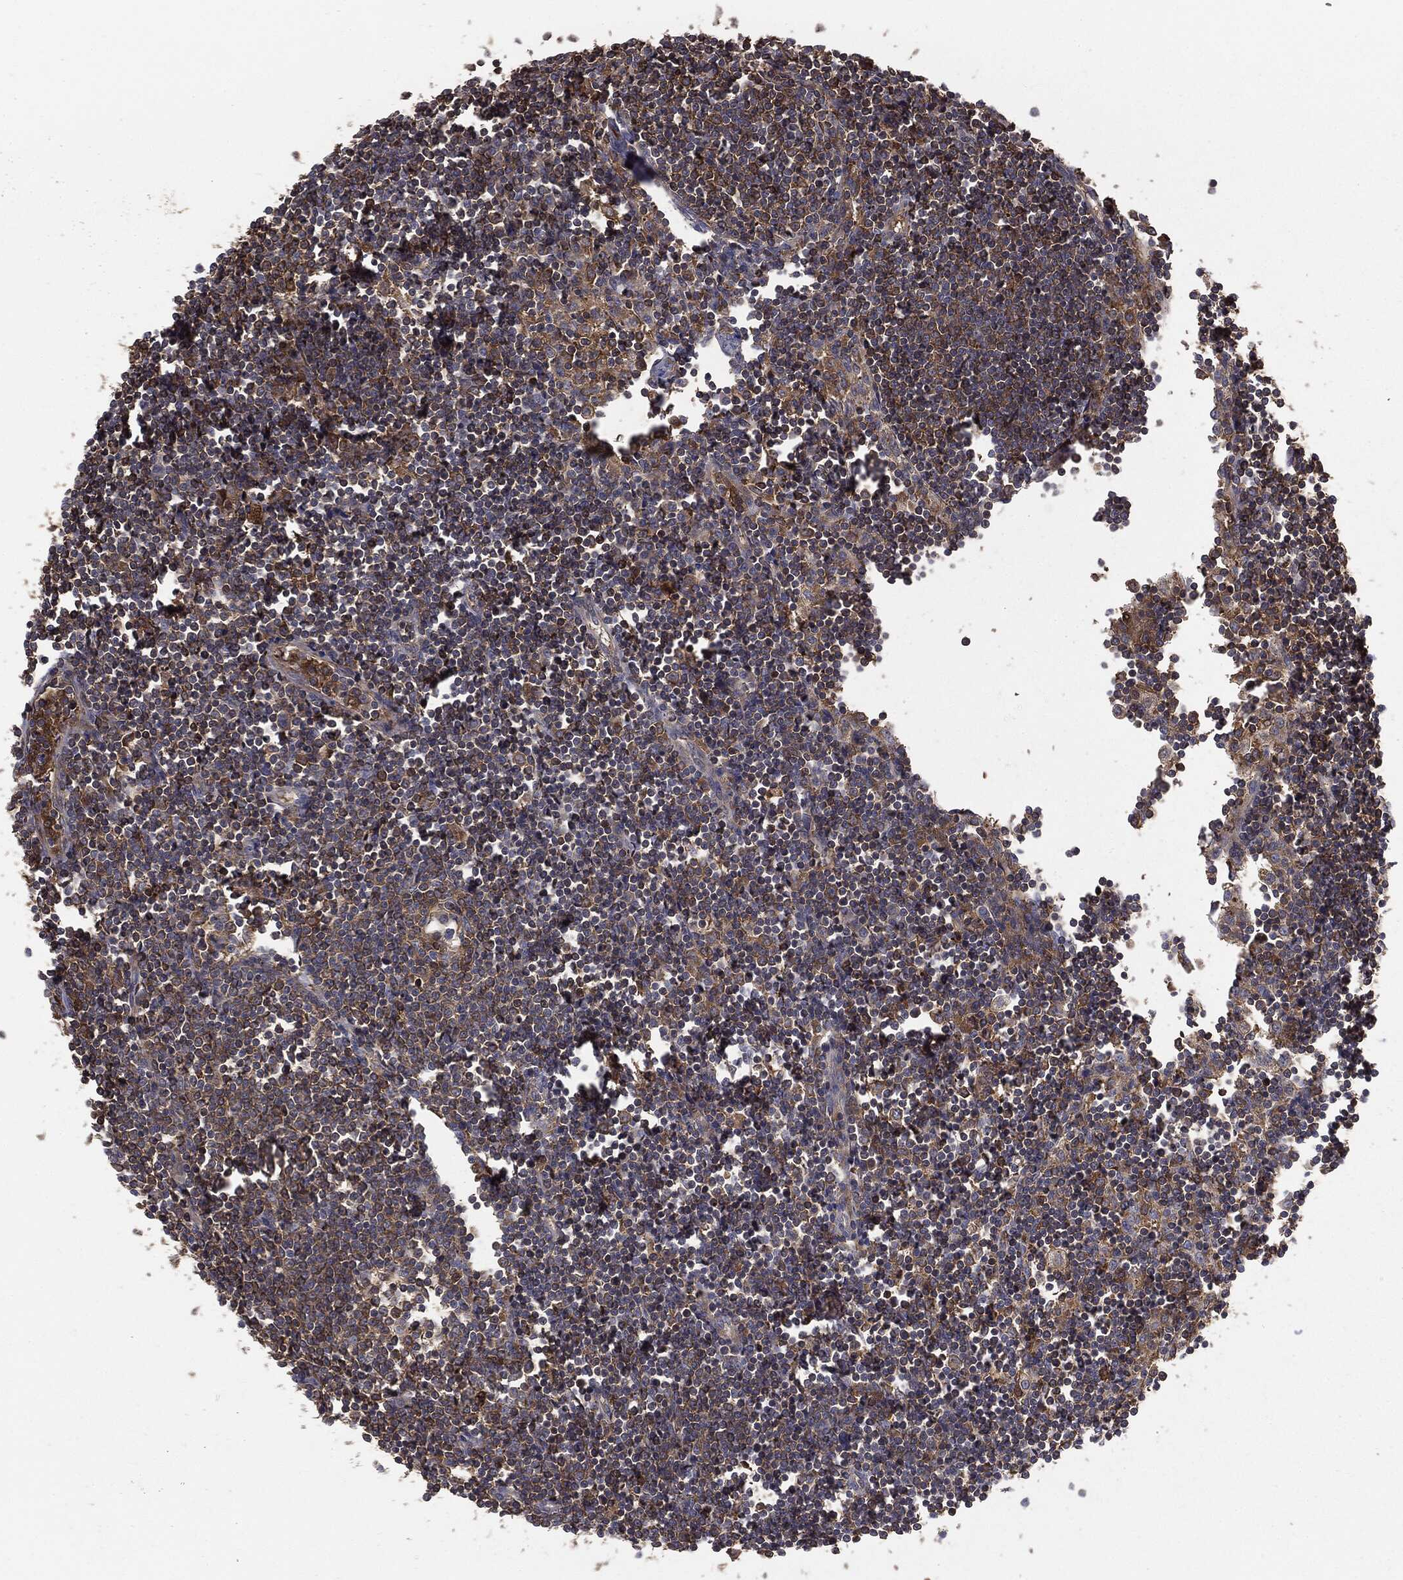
{"staining": {"intensity": "strong", "quantity": ">75%", "location": "cytoplasmic/membranous"}, "tissue": "lymph node", "cell_type": "Germinal center cells", "image_type": "normal", "snomed": [{"axis": "morphology", "description": "Normal tissue, NOS"}, {"axis": "morphology", "description": "Adenocarcinoma, NOS"}, {"axis": "topography", "description": "Lymph node"}, {"axis": "topography", "description": "Pancreas"}], "caption": "Protein expression analysis of benign lymph node demonstrates strong cytoplasmic/membranous positivity in about >75% of germinal center cells. (Brightfield microscopy of DAB IHC at high magnification).", "gene": "GNB5", "patient": {"sex": "female", "age": 58}}